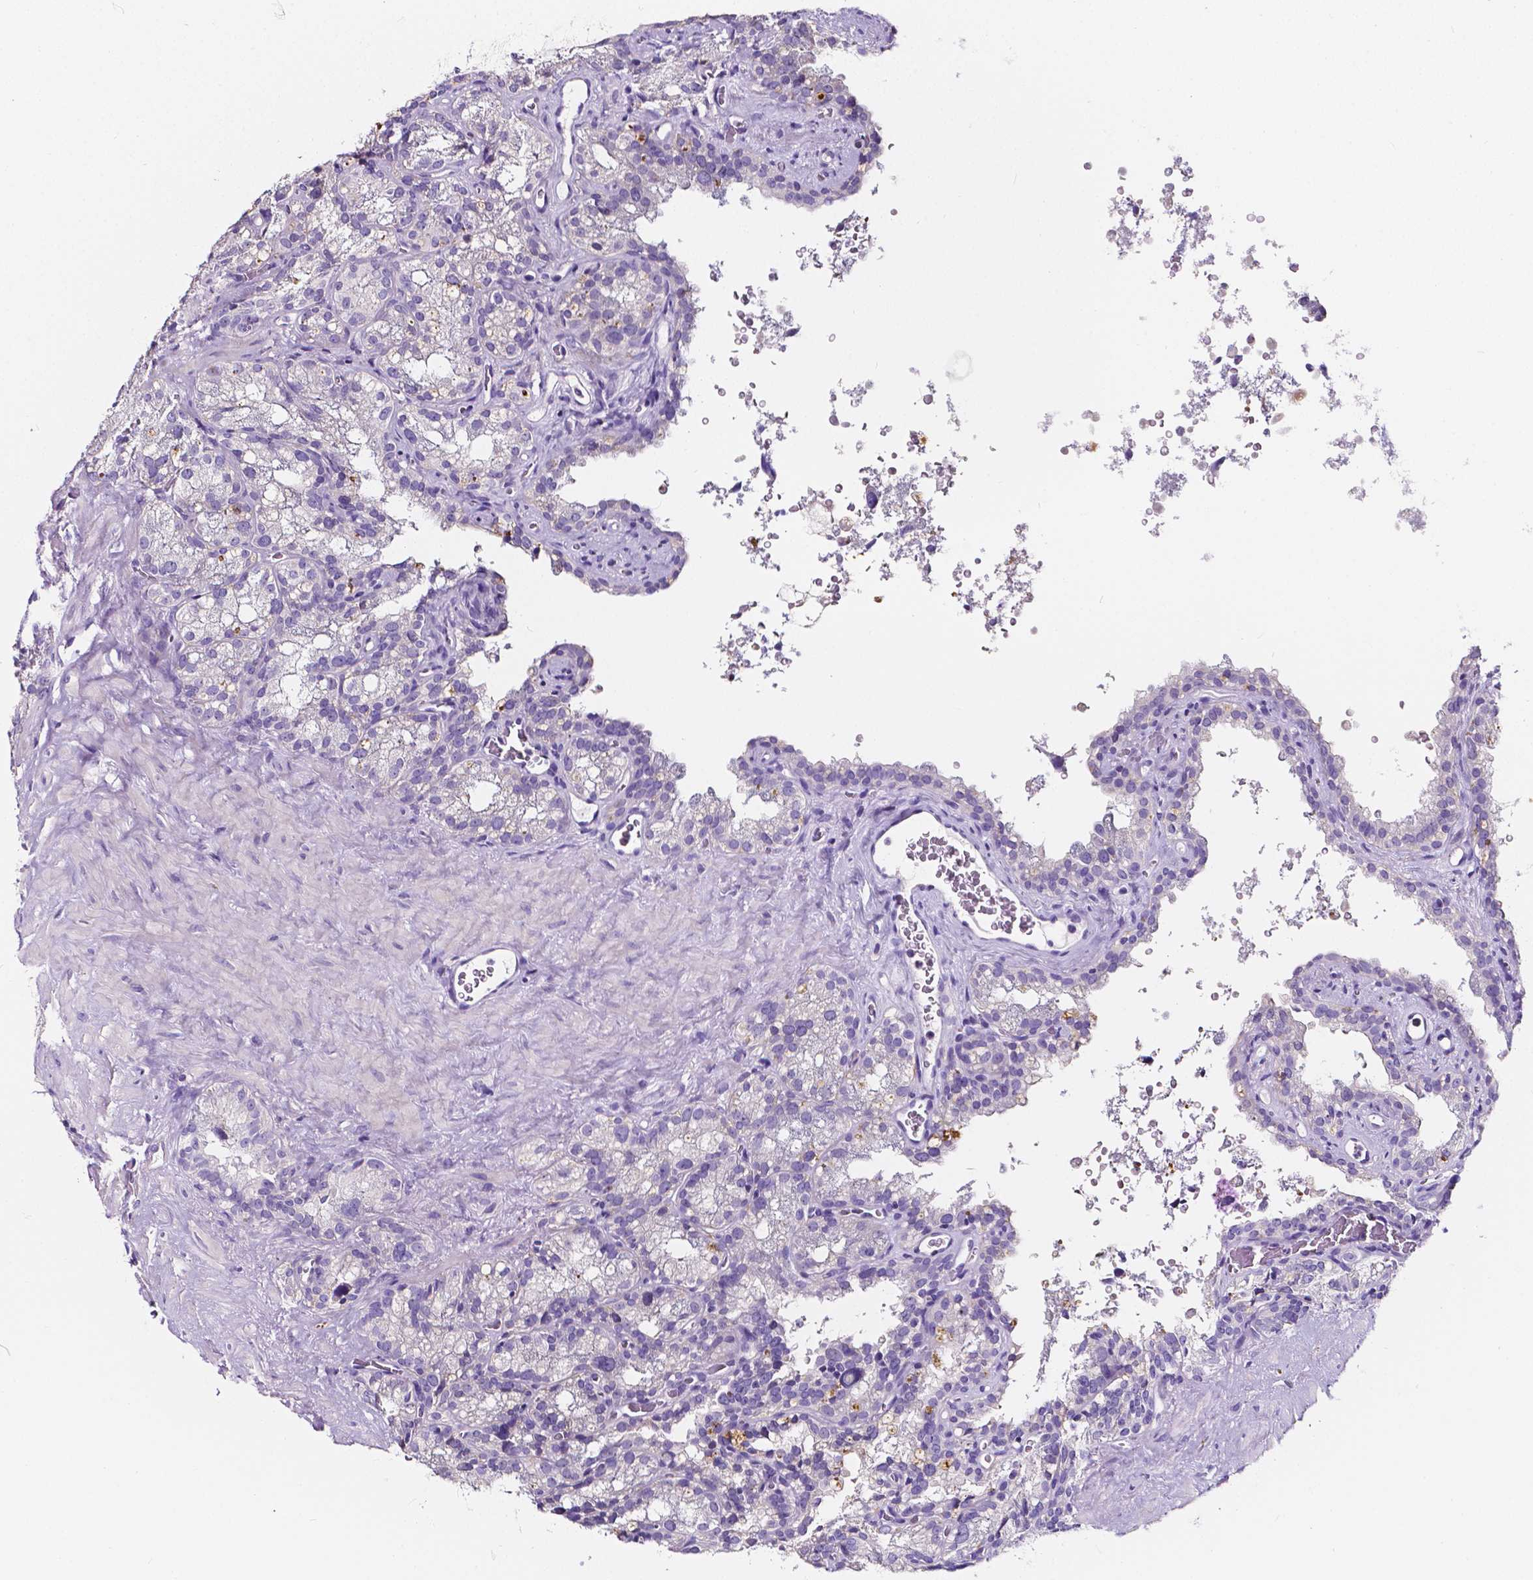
{"staining": {"intensity": "negative", "quantity": "none", "location": "none"}, "tissue": "seminal vesicle", "cell_type": "Glandular cells", "image_type": "normal", "snomed": [{"axis": "morphology", "description": "Normal tissue, NOS"}, {"axis": "topography", "description": "Prostate"}, {"axis": "topography", "description": "Seminal veicle"}], "caption": "Immunohistochemistry (IHC) photomicrograph of benign seminal vesicle: seminal vesicle stained with DAB (3,3'-diaminobenzidine) exhibits no significant protein expression in glandular cells. (DAB immunohistochemistry with hematoxylin counter stain).", "gene": "CLSTN2", "patient": {"sex": "male", "age": 71}}